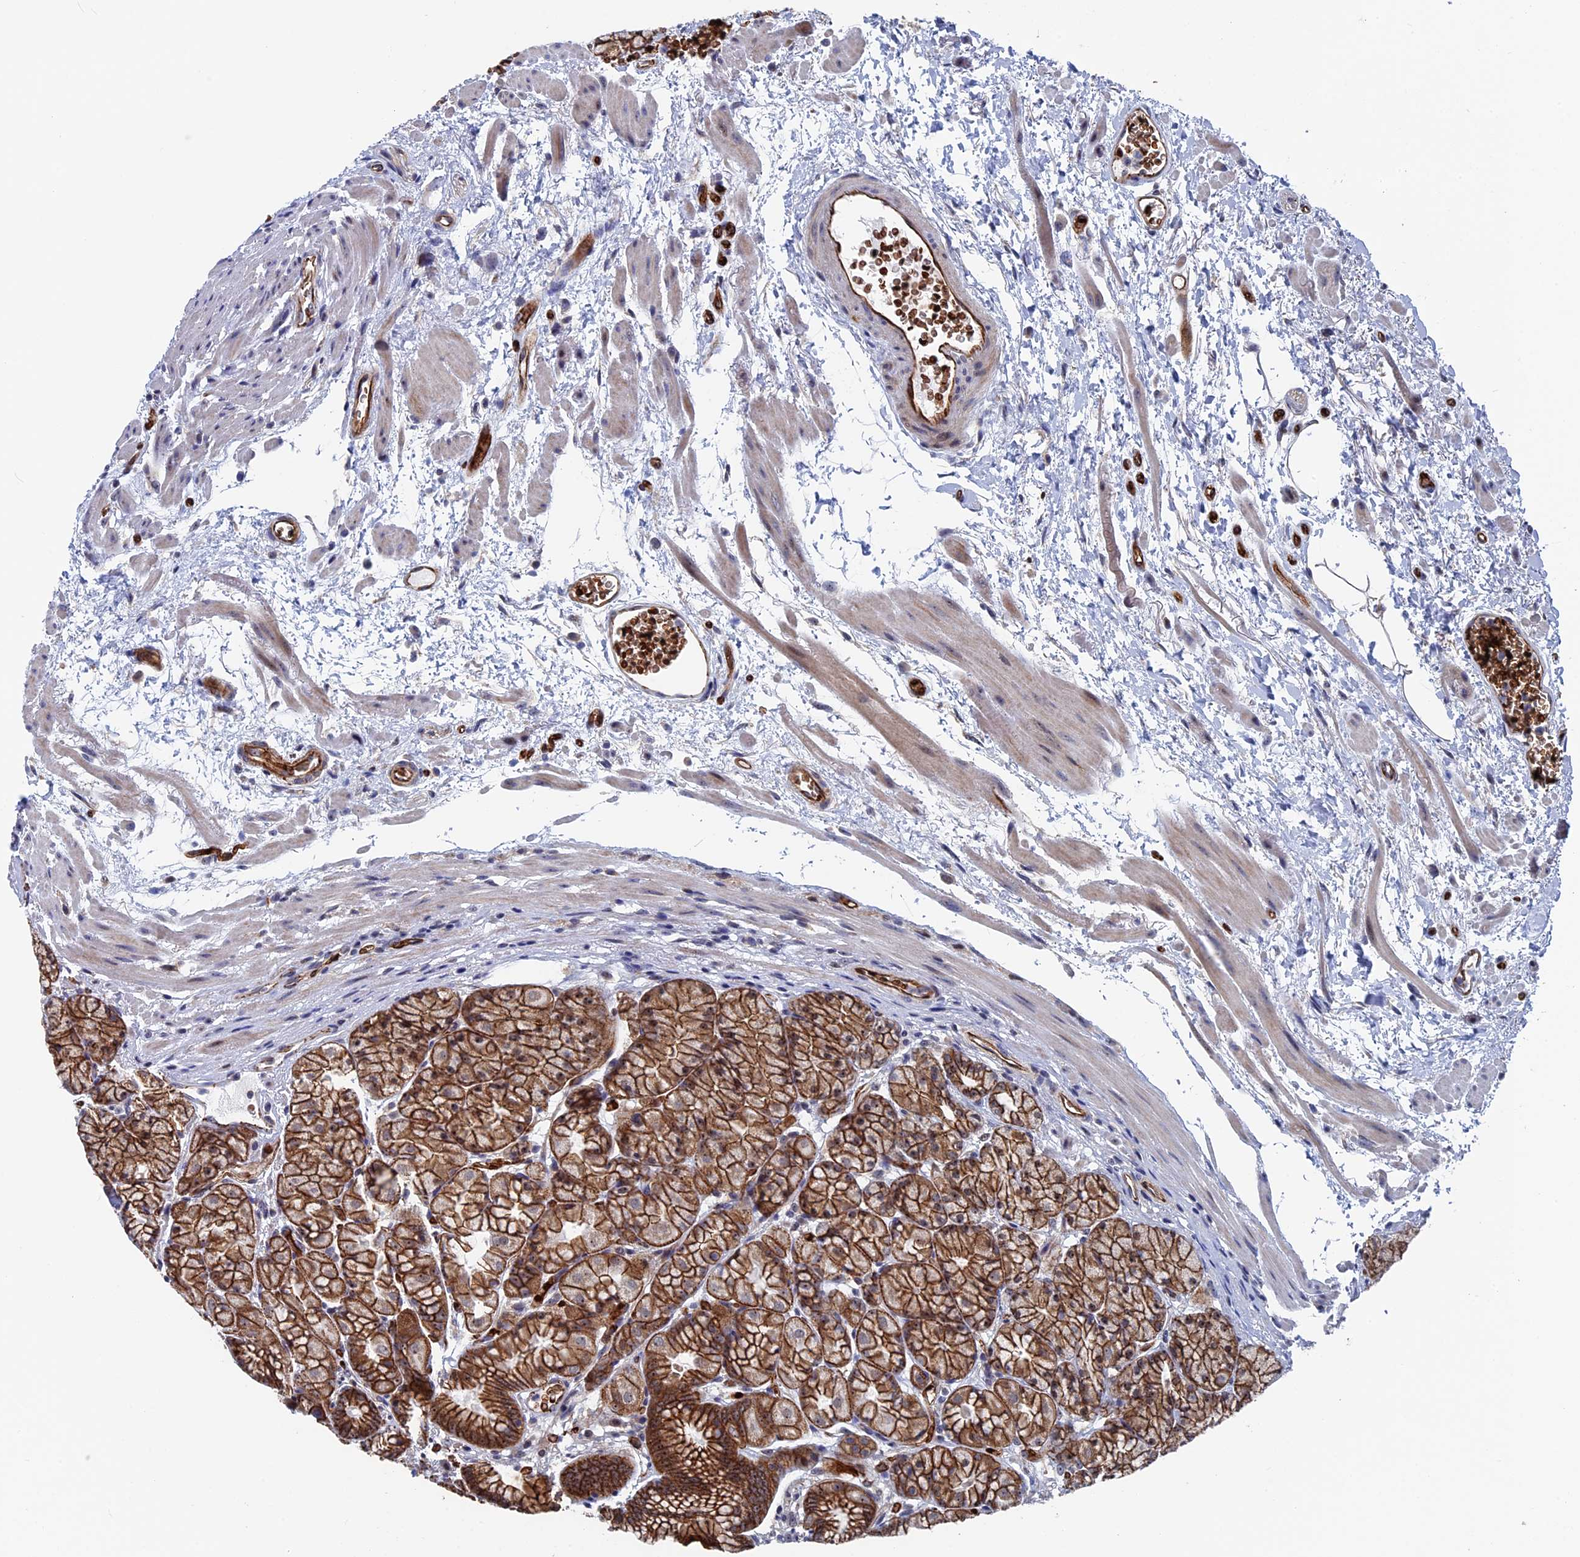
{"staining": {"intensity": "strong", "quantity": ">75%", "location": "cytoplasmic/membranous,nuclear"}, "tissue": "stomach", "cell_type": "Glandular cells", "image_type": "normal", "snomed": [{"axis": "morphology", "description": "Normal tissue, NOS"}, {"axis": "topography", "description": "Stomach"}], "caption": "The immunohistochemical stain shows strong cytoplasmic/membranous,nuclear staining in glandular cells of unremarkable stomach.", "gene": "EXOSC9", "patient": {"sex": "male", "age": 63}}